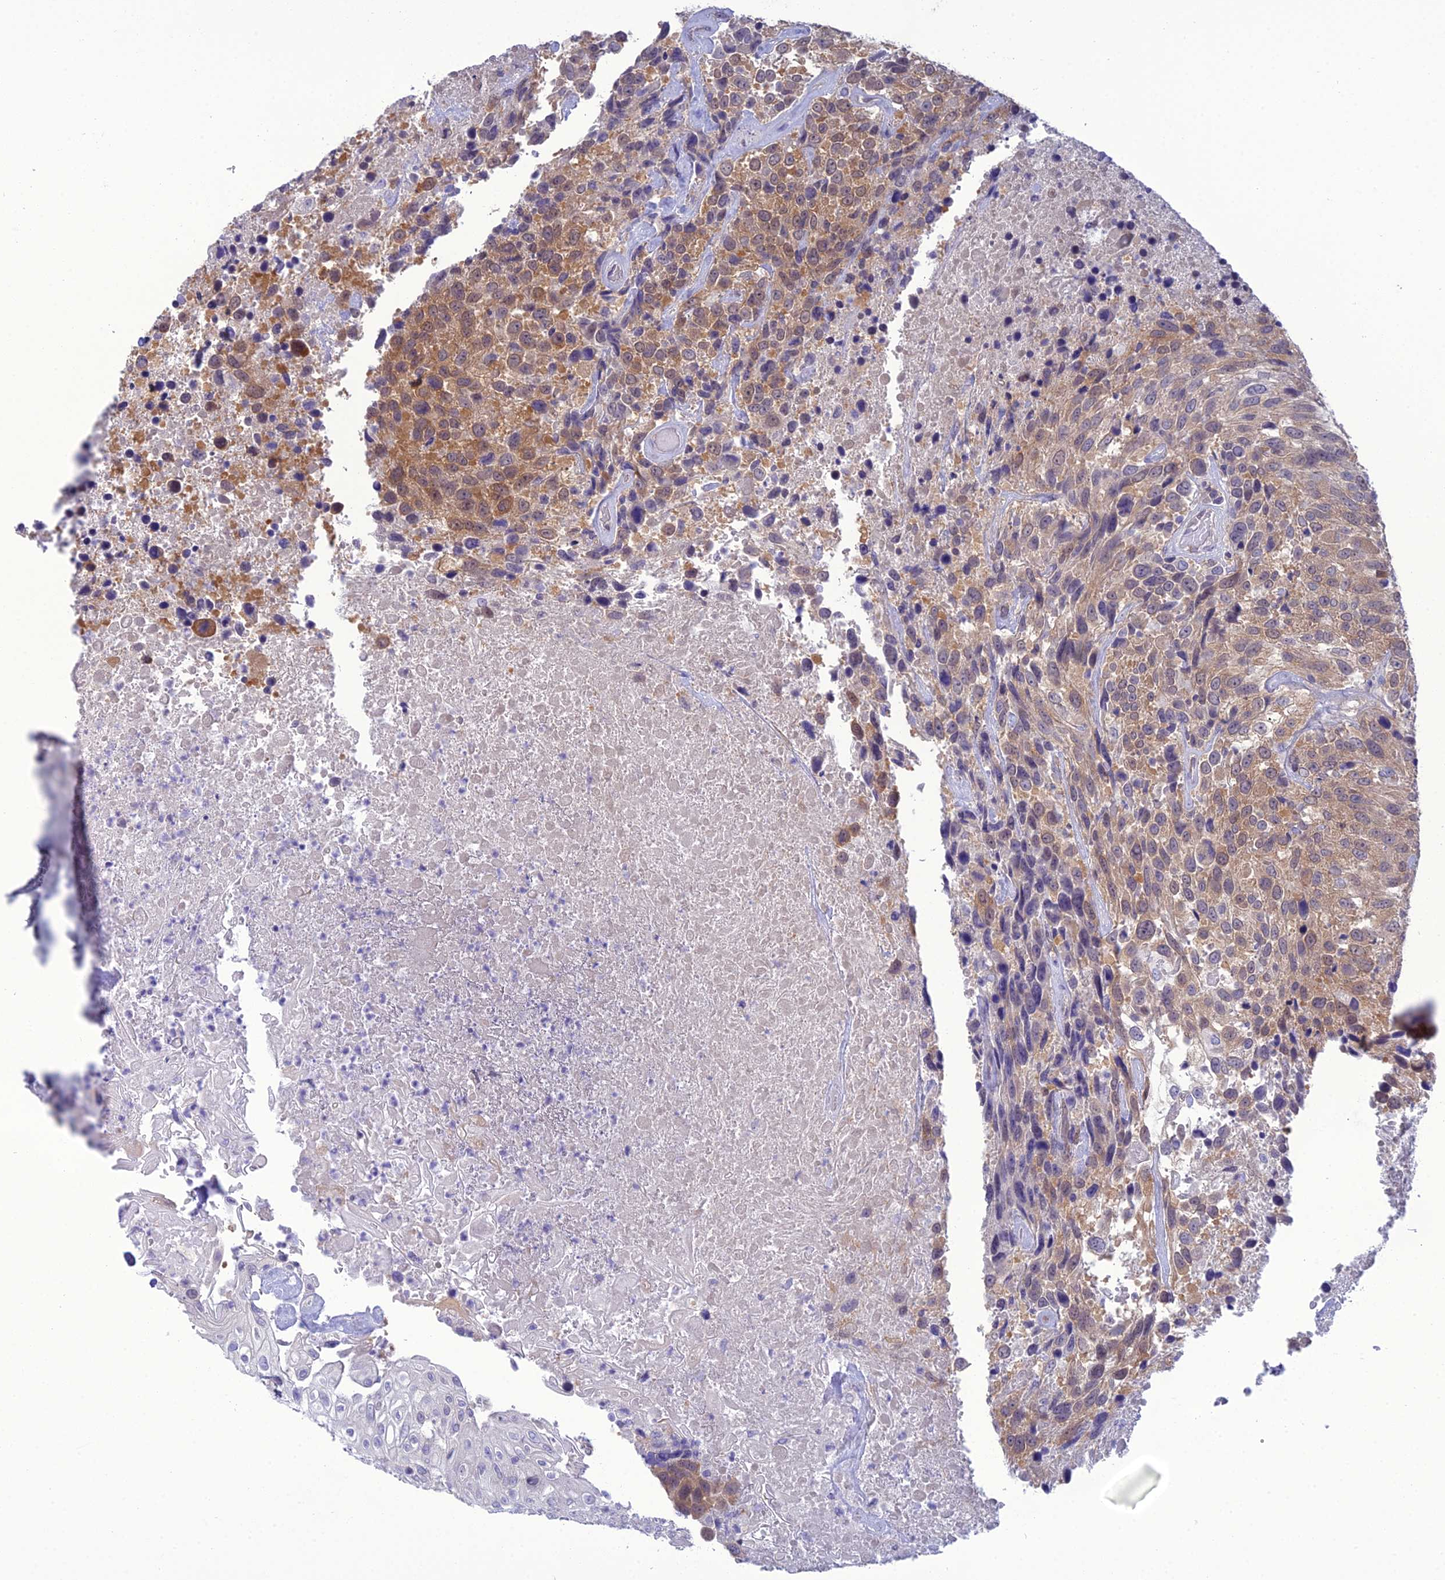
{"staining": {"intensity": "moderate", "quantity": ">75%", "location": "cytoplasmic/membranous,nuclear"}, "tissue": "urothelial cancer", "cell_type": "Tumor cells", "image_type": "cancer", "snomed": [{"axis": "morphology", "description": "Urothelial carcinoma, High grade"}, {"axis": "topography", "description": "Urinary bladder"}], "caption": "Urothelial carcinoma (high-grade) was stained to show a protein in brown. There is medium levels of moderate cytoplasmic/membranous and nuclear staining in about >75% of tumor cells.", "gene": "GNPNAT1", "patient": {"sex": "female", "age": 70}}